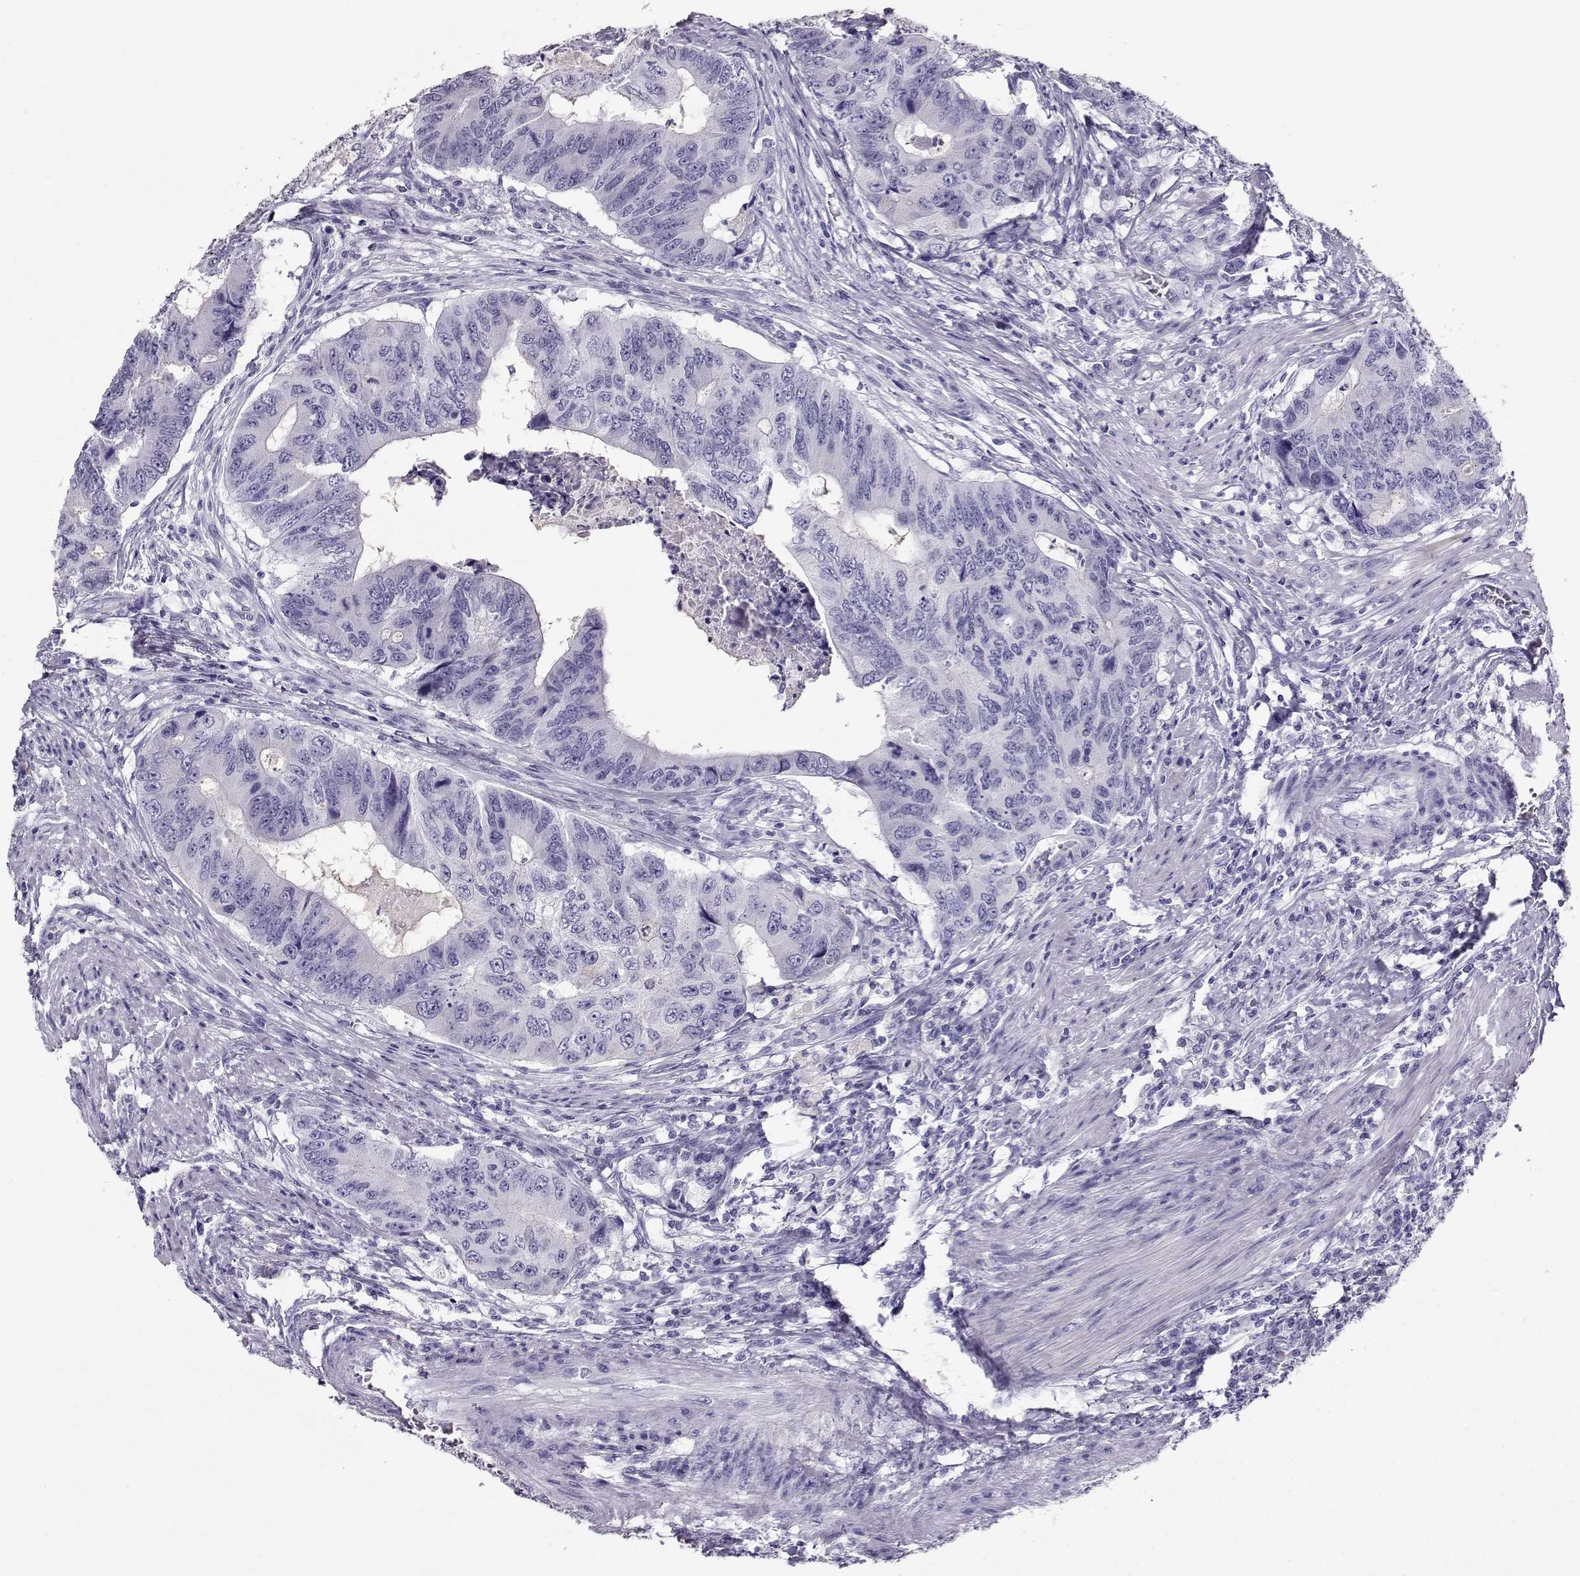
{"staining": {"intensity": "negative", "quantity": "none", "location": "none"}, "tissue": "colorectal cancer", "cell_type": "Tumor cells", "image_type": "cancer", "snomed": [{"axis": "morphology", "description": "Adenocarcinoma, NOS"}, {"axis": "topography", "description": "Colon"}], "caption": "The photomicrograph demonstrates no staining of tumor cells in adenocarcinoma (colorectal). (DAB IHC, high magnification).", "gene": "CRX", "patient": {"sex": "male", "age": 53}}